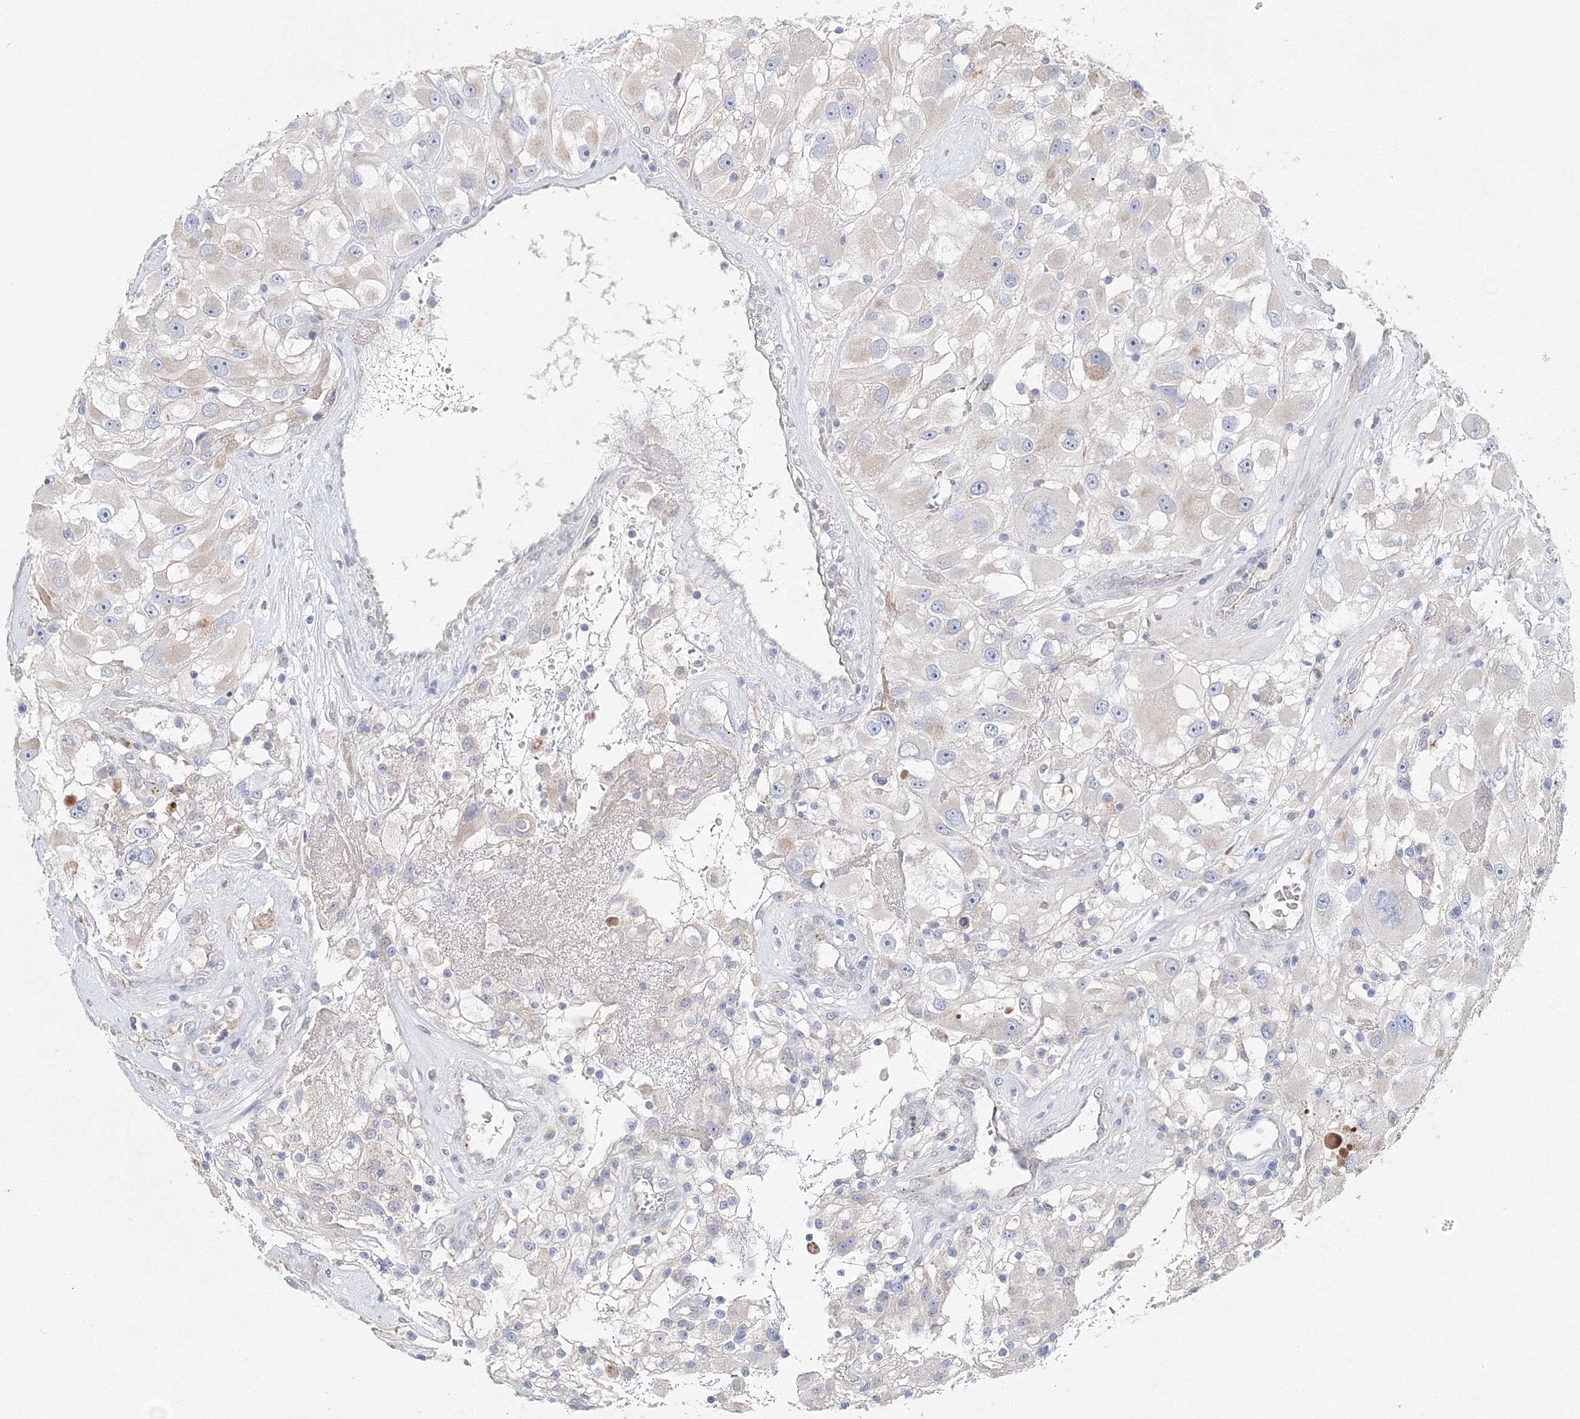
{"staining": {"intensity": "weak", "quantity": "<25%", "location": "cytoplasmic/membranous"}, "tissue": "renal cancer", "cell_type": "Tumor cells", "image_type": "cancer", "snomed": [{"axis": "morphology", "description": "Adenocarcinoma, NOS"}, {"axis": "topography", "description": "Kidney"}], "caption": "The immunohistochemistry image has no significant expression in tumor cells of renal adenocarcinoma tissue.", "gene": "WDR49", "patient": {"sex": "female", "age": 52}}